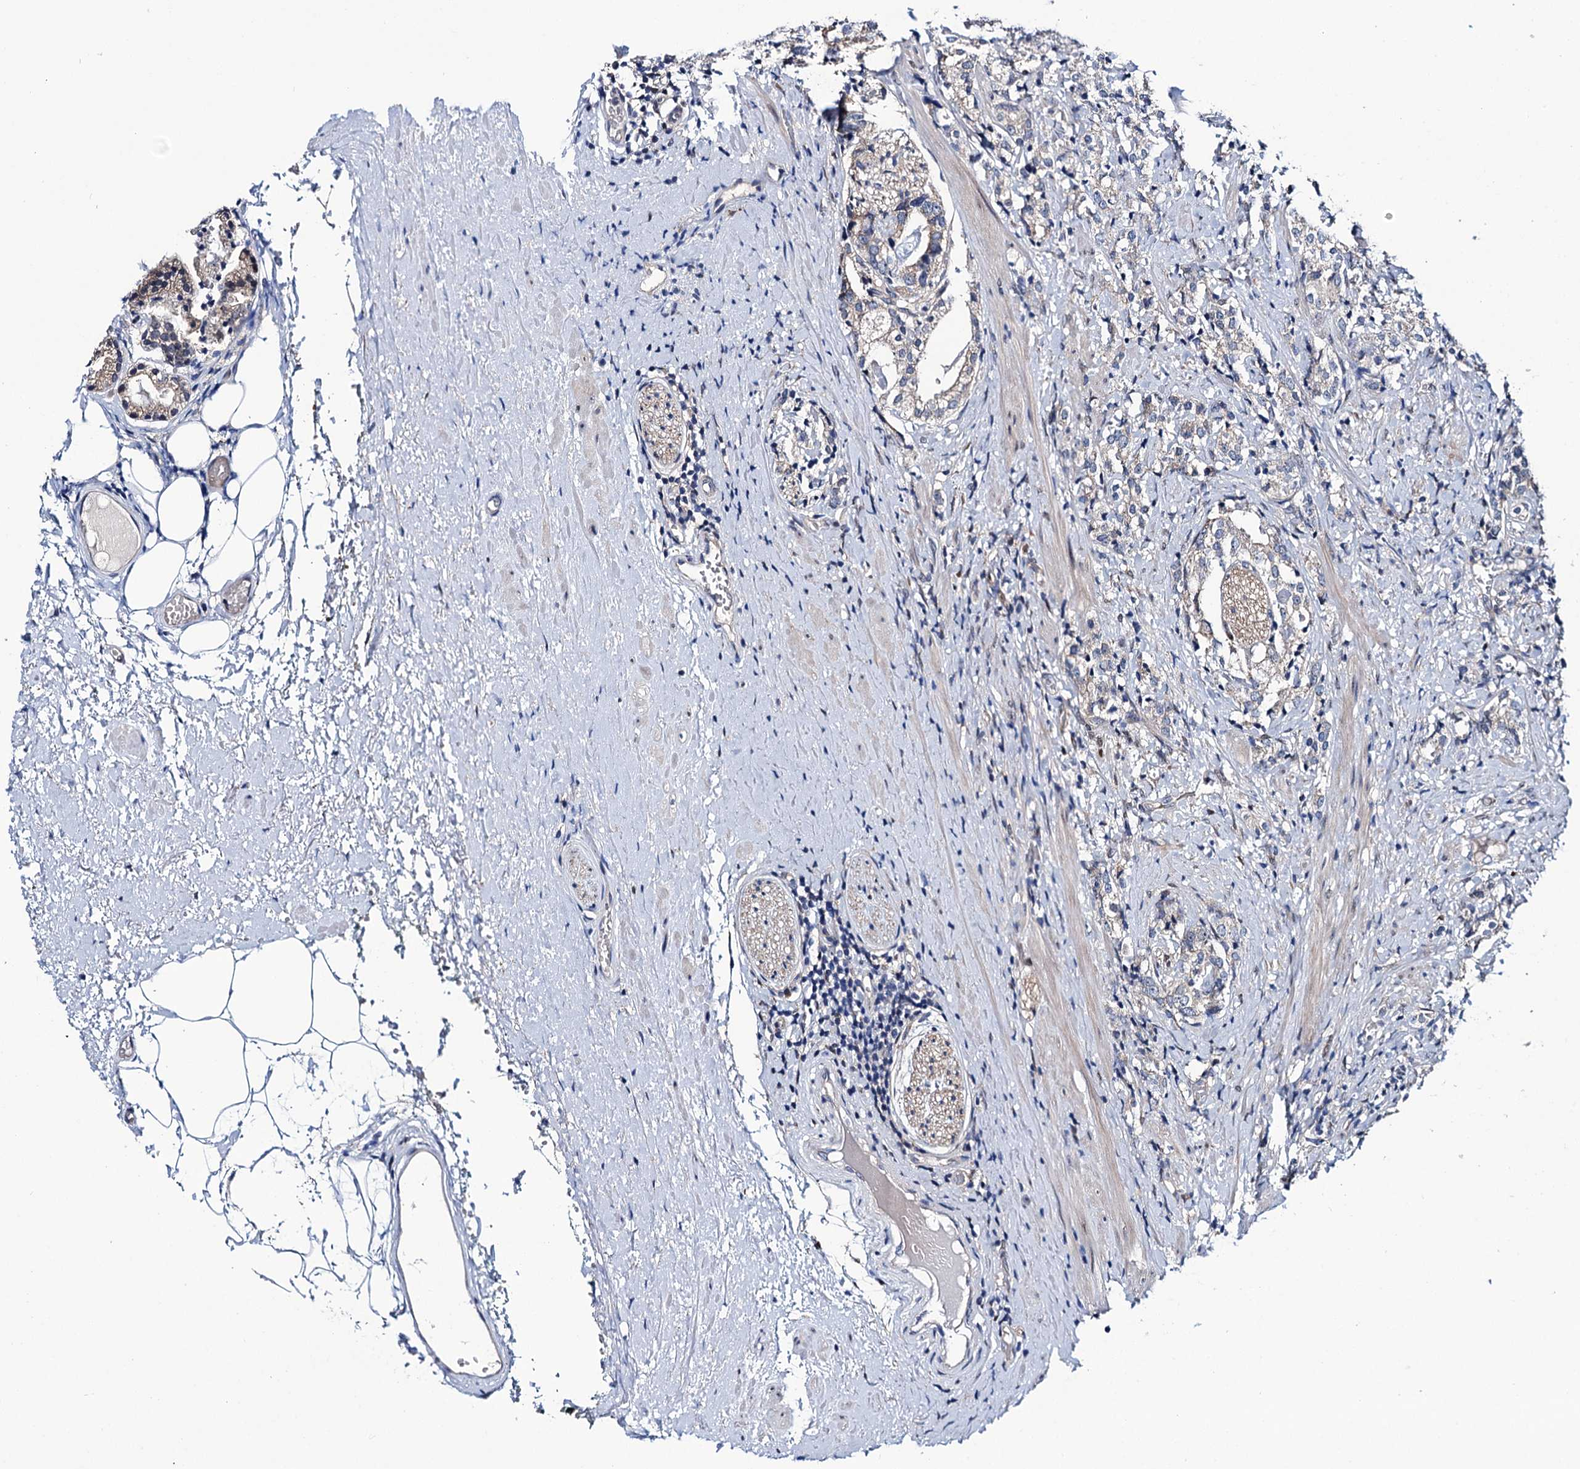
{"staining": {"intensity": "weak", "quantity": "<25%", "location": "cytoplasmic/membranous"}, "tissue": "prostate cancer", "cell_type": "Tumor cells", "image_type": "cancer", "snomed": [{"axis": "morphology", "description": "Adenocarcinoma, High grade"}, {"axis": "topography", "description": "Prostate"}], "caption": "Immunohistochemical staining of prostate adenocarcinoma (high-grade) shows no significant staining in tumor cells.", "gene": "EYA4", "patient": {"sex": "male", "age": 69}}